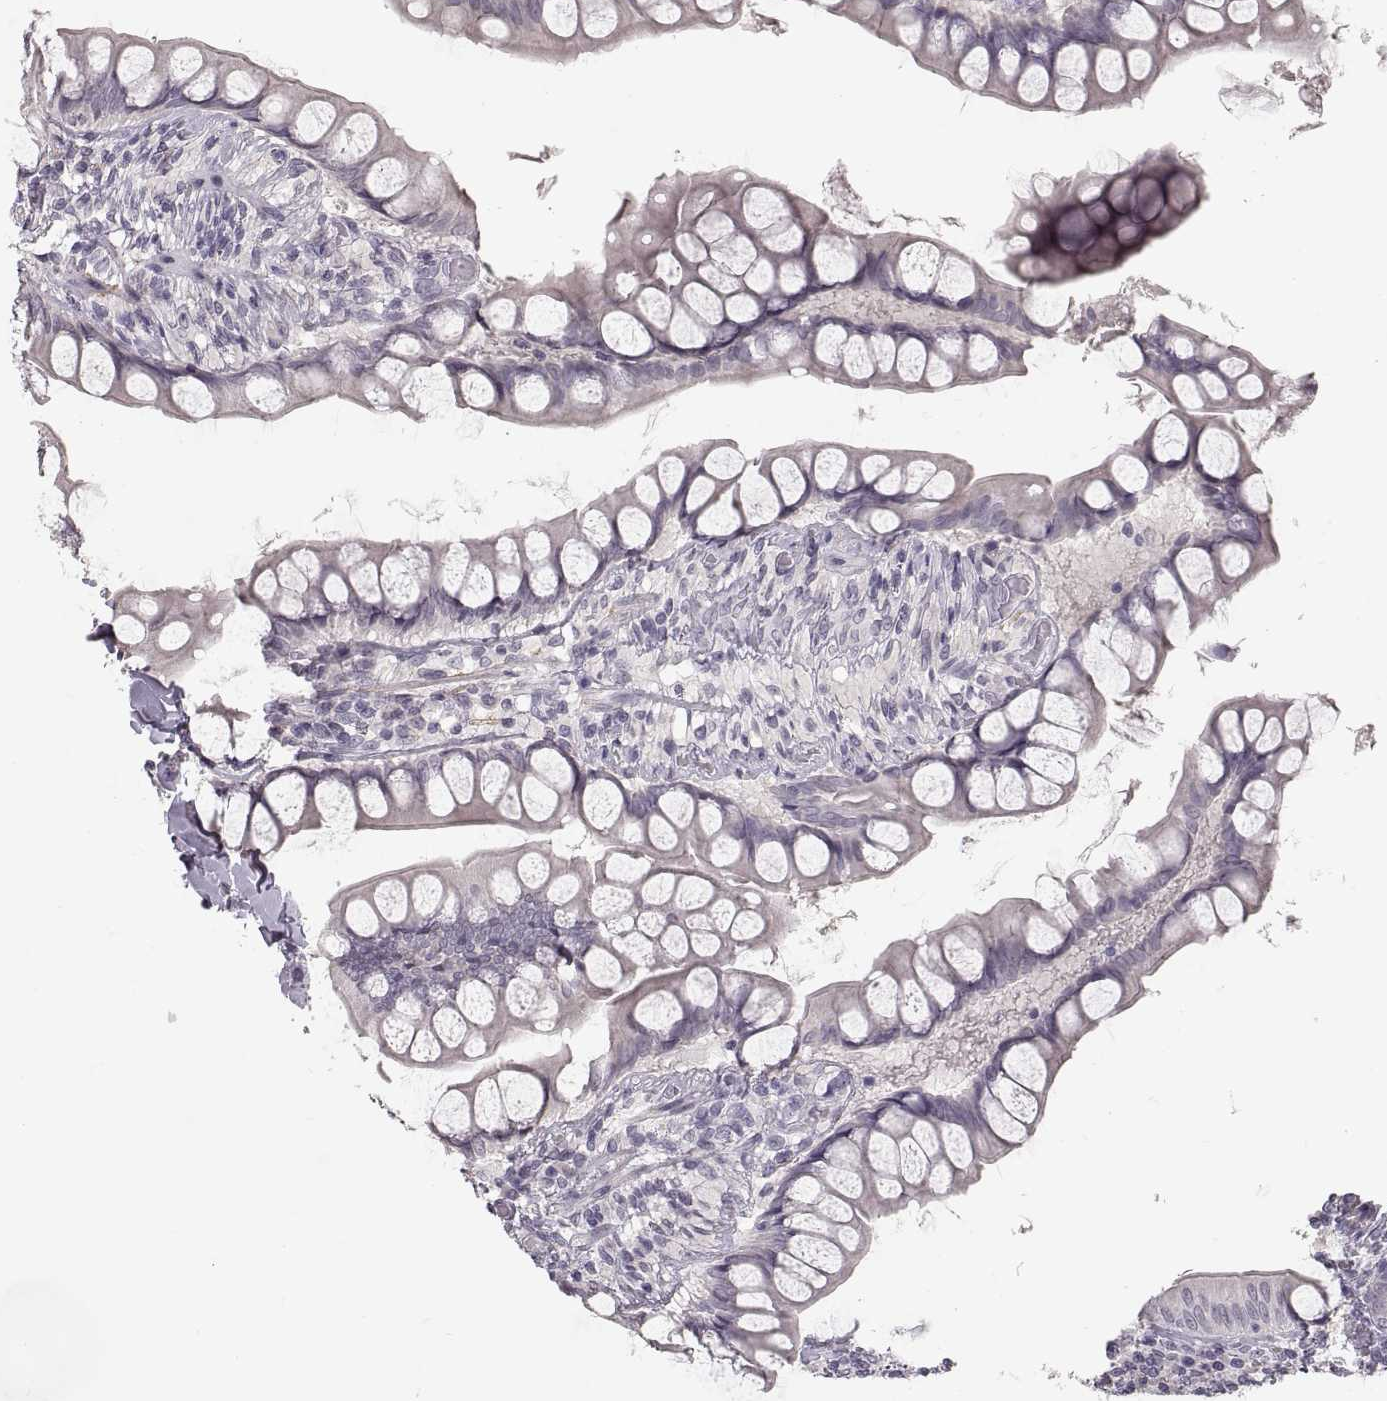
{"staining": {"intensity": "negative", "quantity": "none", "location": "none"}, "tissue": "small intestine", "cell_type": "Glandular cells", "image_type": "normal", "snomed": [{"axis": "morphology", "description": "Normal tissue, NOS"}, {"axis": "topography", "description": "Small intestine"}], "caption": "High power microscopy image of an IHC micrograph of normal small intestine, revealing no significant positivity in glandular cells. Brightfield microscopy of IHC stained with DAB (3,3'-diaminobenzidine) (brown) and hematoxylin (blue), captured at high magnification.", "gene": "CDH2", "patient": {"sex": "male", "age": 70}}